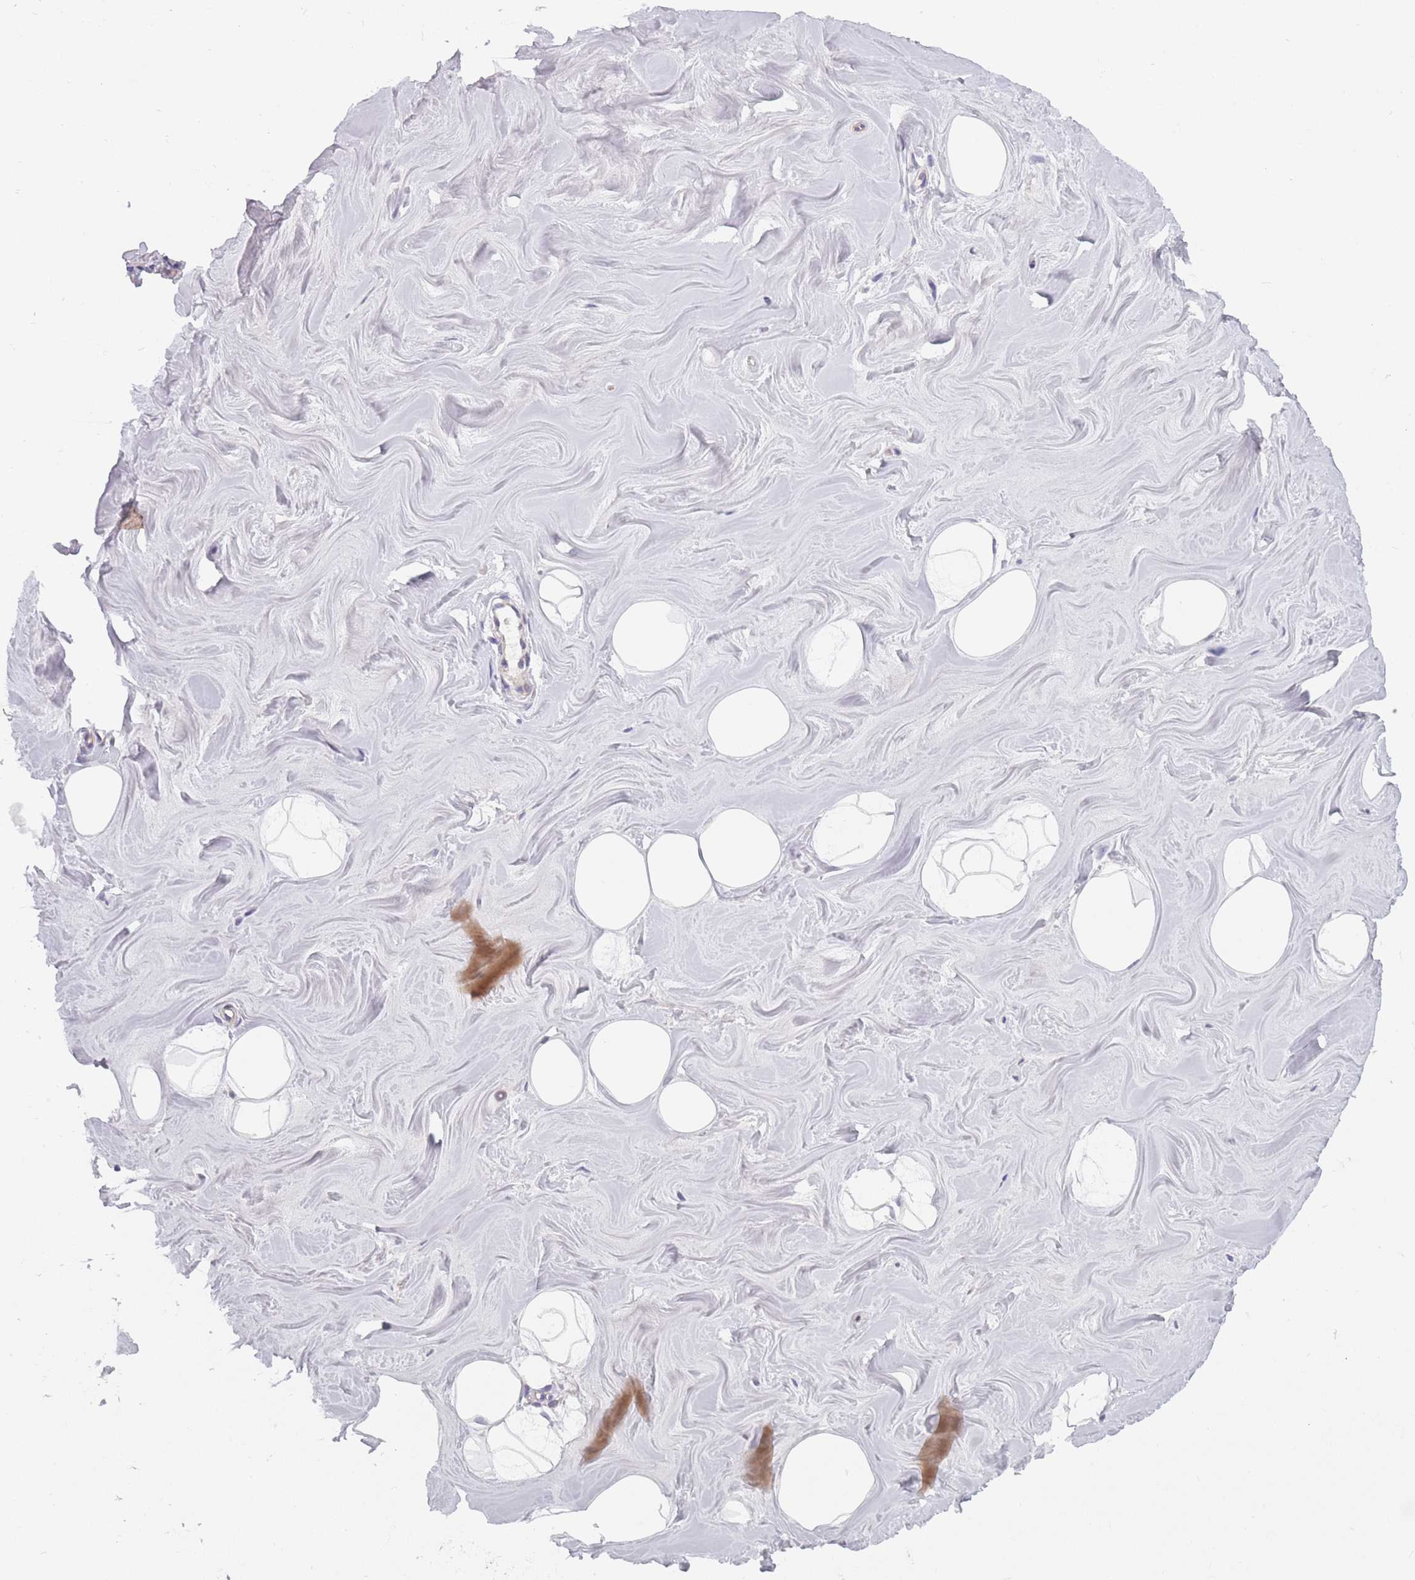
{"staining": {"intensity": "negative", "quantity": "none", "location": "none"}, "tissue": "breast", "cell_type": "Adipocytes", "image_type": "normal", "snomed": [{"axis": "morphology", "description": "Normal tissue, NOS"}, {"axis": "topography", "description": "Breast"}], "caption": "High power microscopy photomicrograph of an immunohistochemistry (IHC) photomicrograph of normal breast, revealing no significant positivity in adipocytes. Nuclei are stained in blue.", "gene": "FAM83F", "patient": {"sex": "female", "age": 25}}